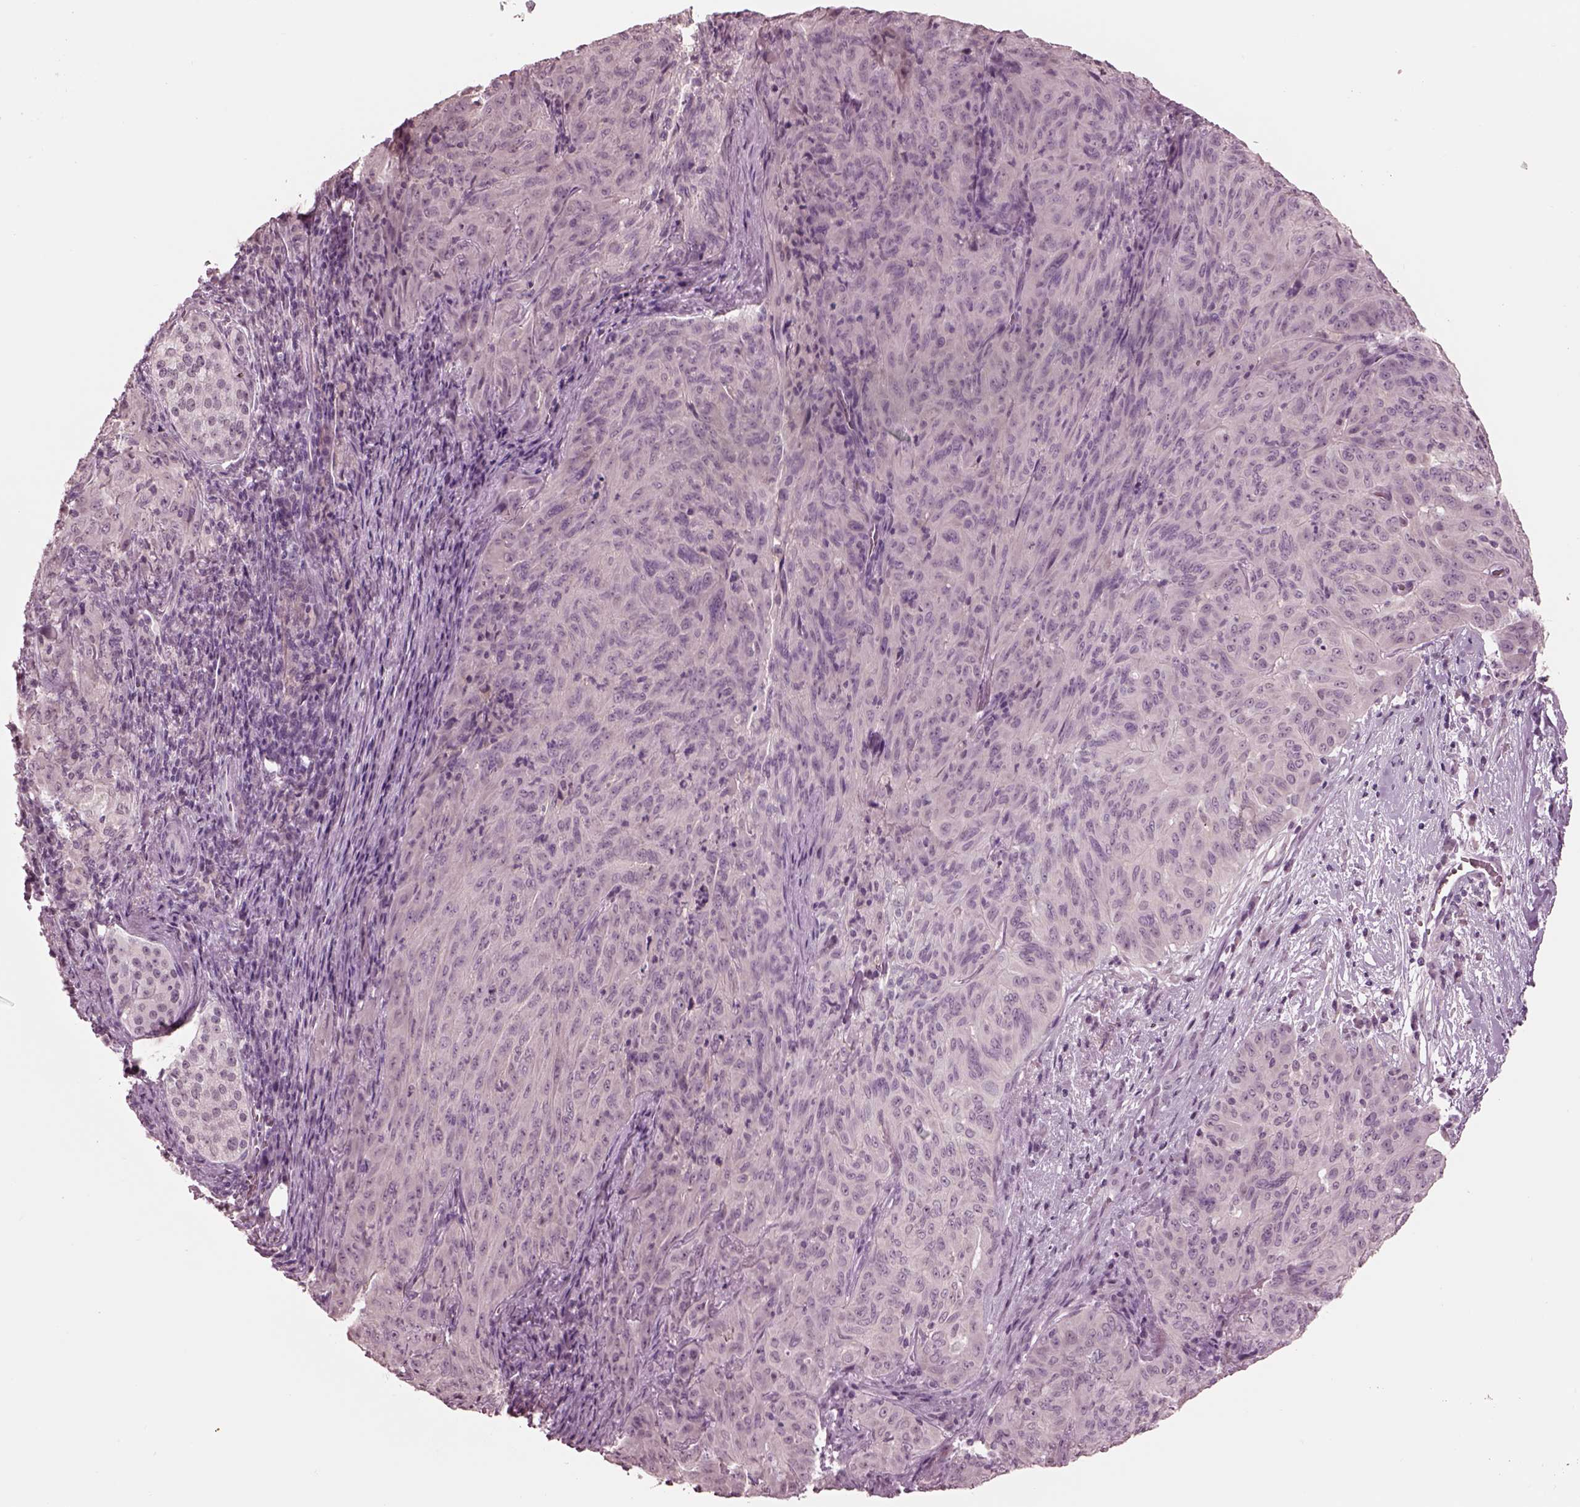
{"staining": {"intensity": "negative", "quantity": "none", "location": "none"}, "tissue": "pancreatic cancer", "cell_type": "Tumor cells", "image_type": "cancer", "snomed": [{"axis": "morphology", "description": "Adenocarcinoma, NOS"}, {"axis": "topography", "description": "Pancreas"}], "caption": "This is a photomicrograph of IHC staining of adenocarcinoma (pancreatic), which shows no expression in tumor cells.", "gene": "GARIN4", "patient": {"sex": "male", "age": 63}}